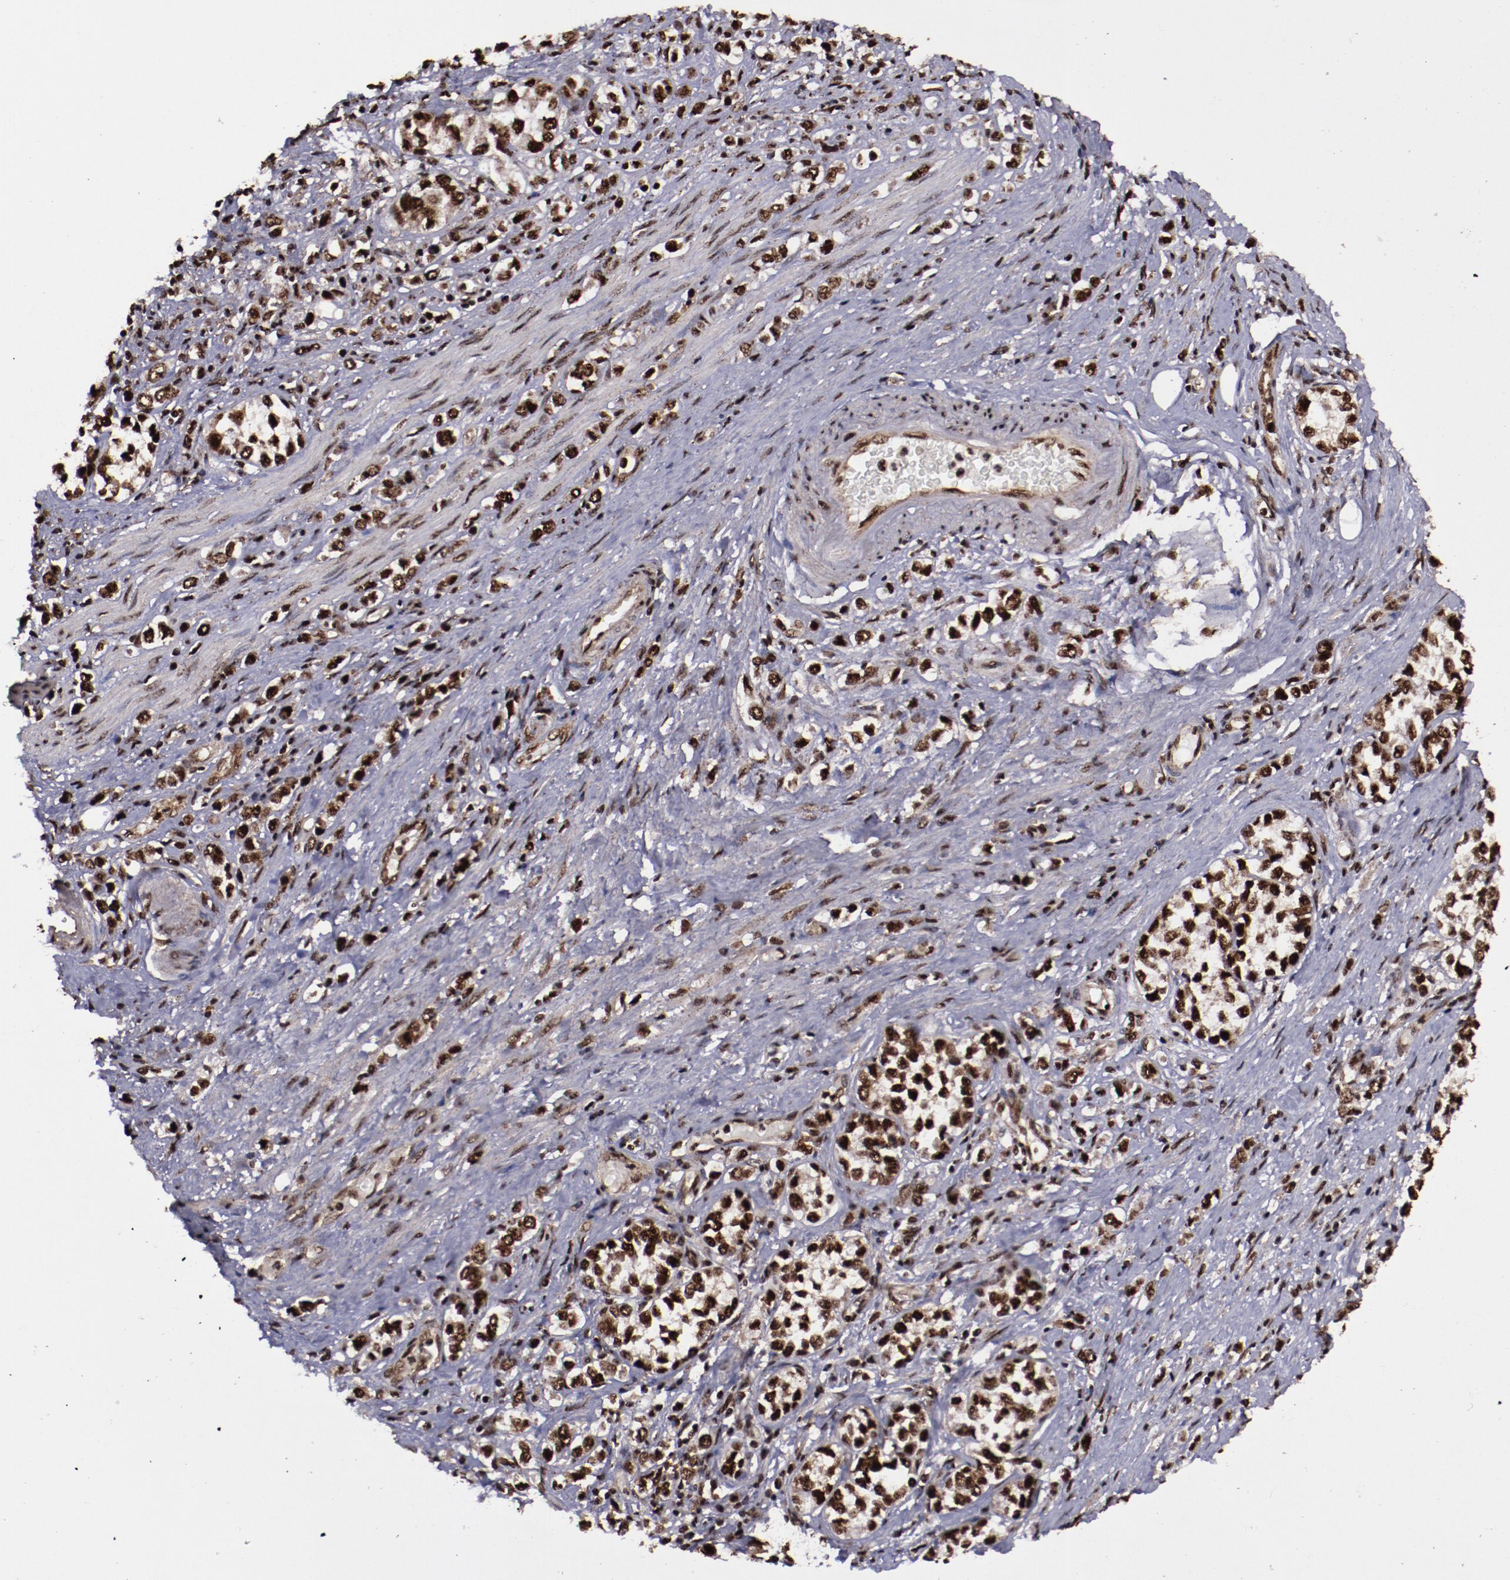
{"staining": {"intensity": "strong", "quantity": ">75%", "location": "cytoplasmic/membranous,nuclear"}, "tissue": "stomach cancer", "cell_type": "Tumor cells", "image_type": "cancer", "snomed": [{"axis": "morphology", "description": "Adenocarcinoma, NOS"}, {"axis": "topography", "description": "Stomach, upper"}], "caption": "A high-resolution micrograph shows immunohistochemistry (IHC) staining of stomach cancer (adenocarcinoma), which displays strong cytoplasmic/membranous and nuclear expression in about >75% of tumor cells. (DAB (3,3'-diaminobenzidine) IHC, brown staining for protein, blue staining for nuclei).", "gene": "SNW1", "patient": {"sex": "male", "age": 76}}